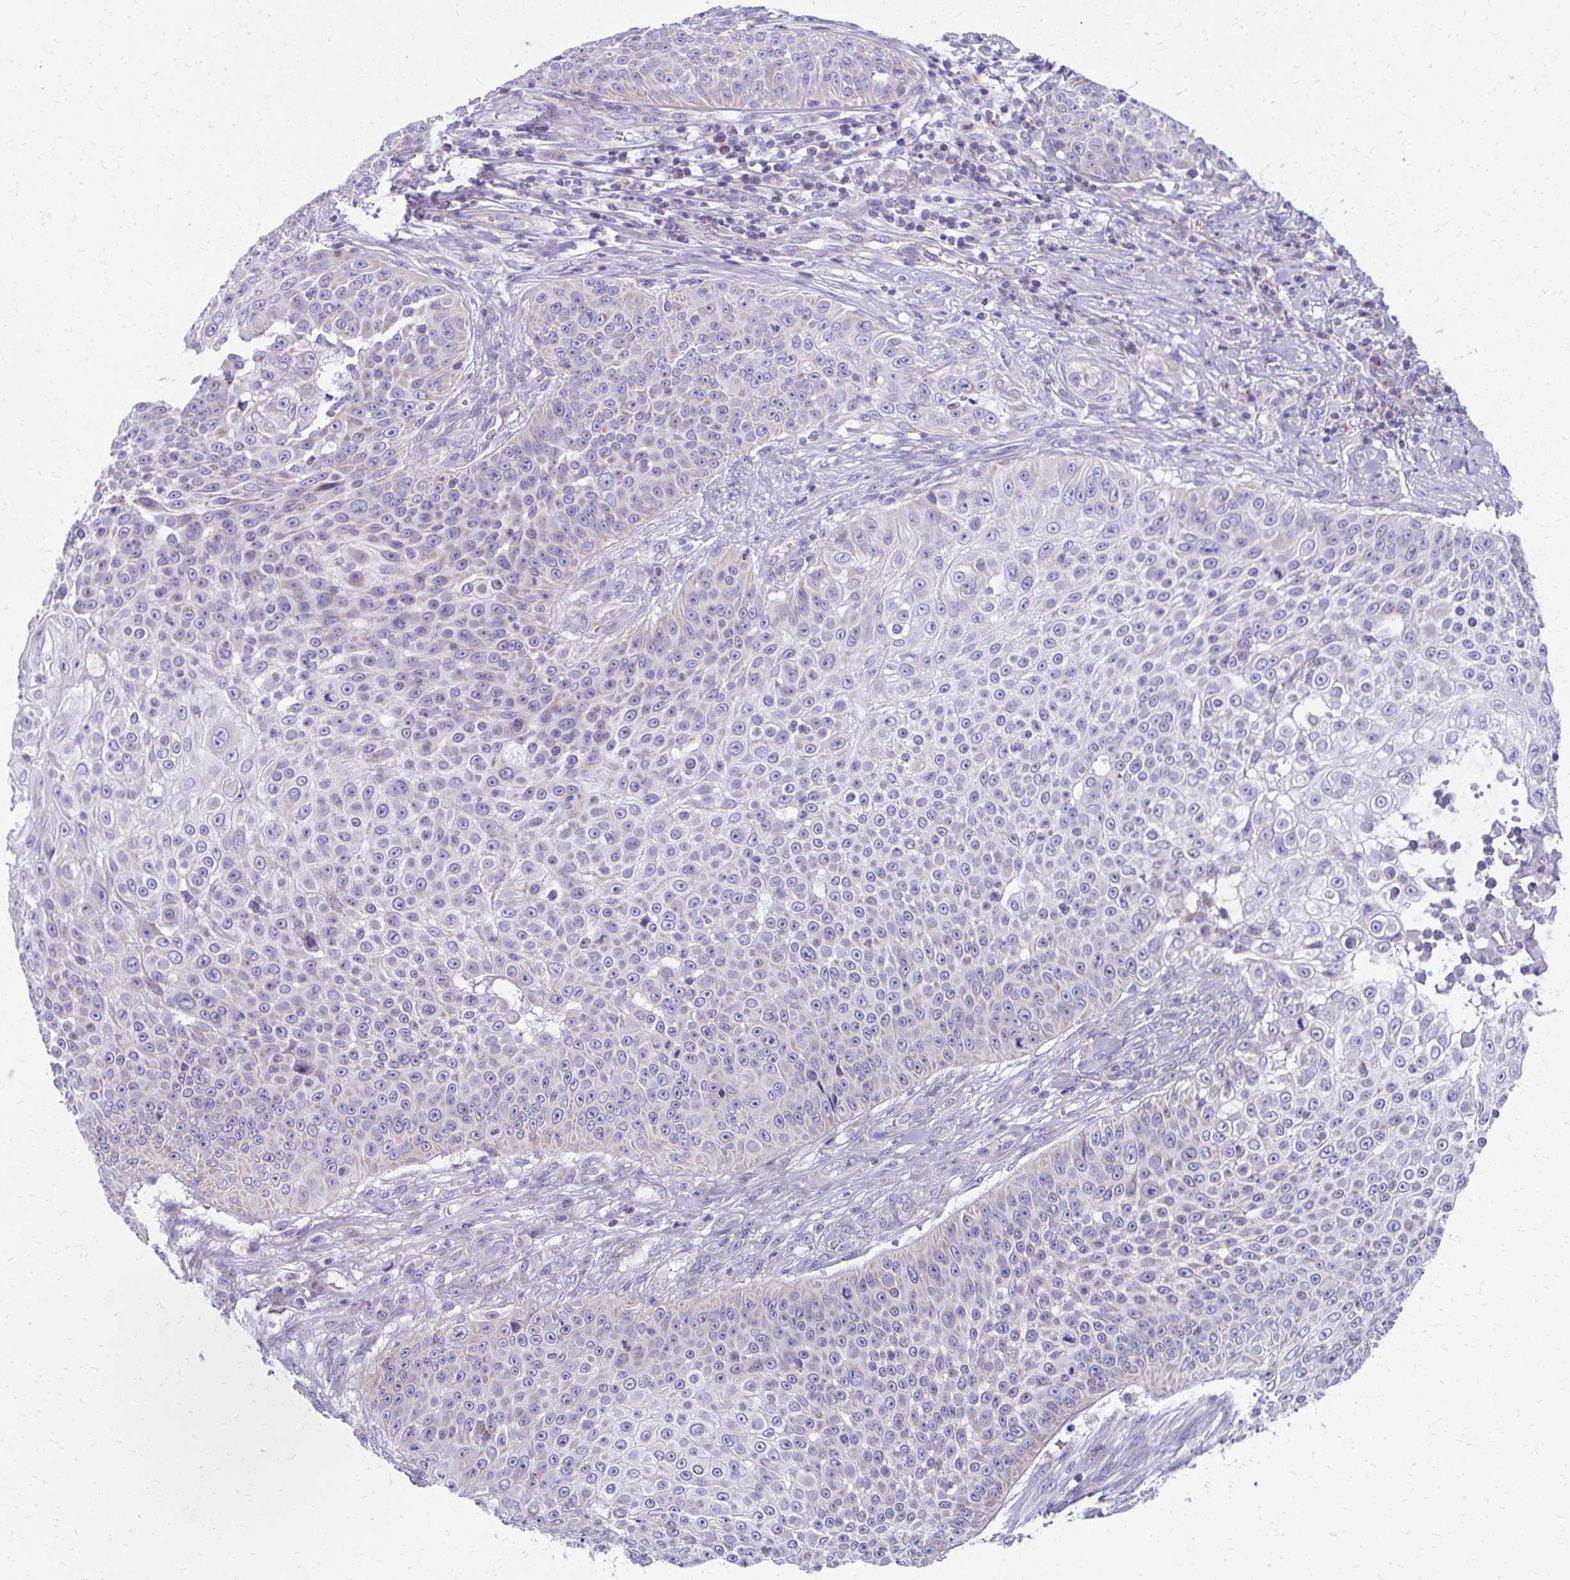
{"staining": {"intensity": "negative", "quantity": "none", "location": "none"}, "tissue": "skin cancer", "cell_type": "Tumor cells", "image_type": "cancer", "snomed": [{"axis": "morphology", "description": "Squamous cell carcinoma, NOS"}, {"axis": "topography", "description": "Skin"}], "caption": "There is no significant expression in tumor cells of skin cancer (squamous cell carcinoma).", "gene": "IL37", "patient": {"sex": "male", "age": 24}}